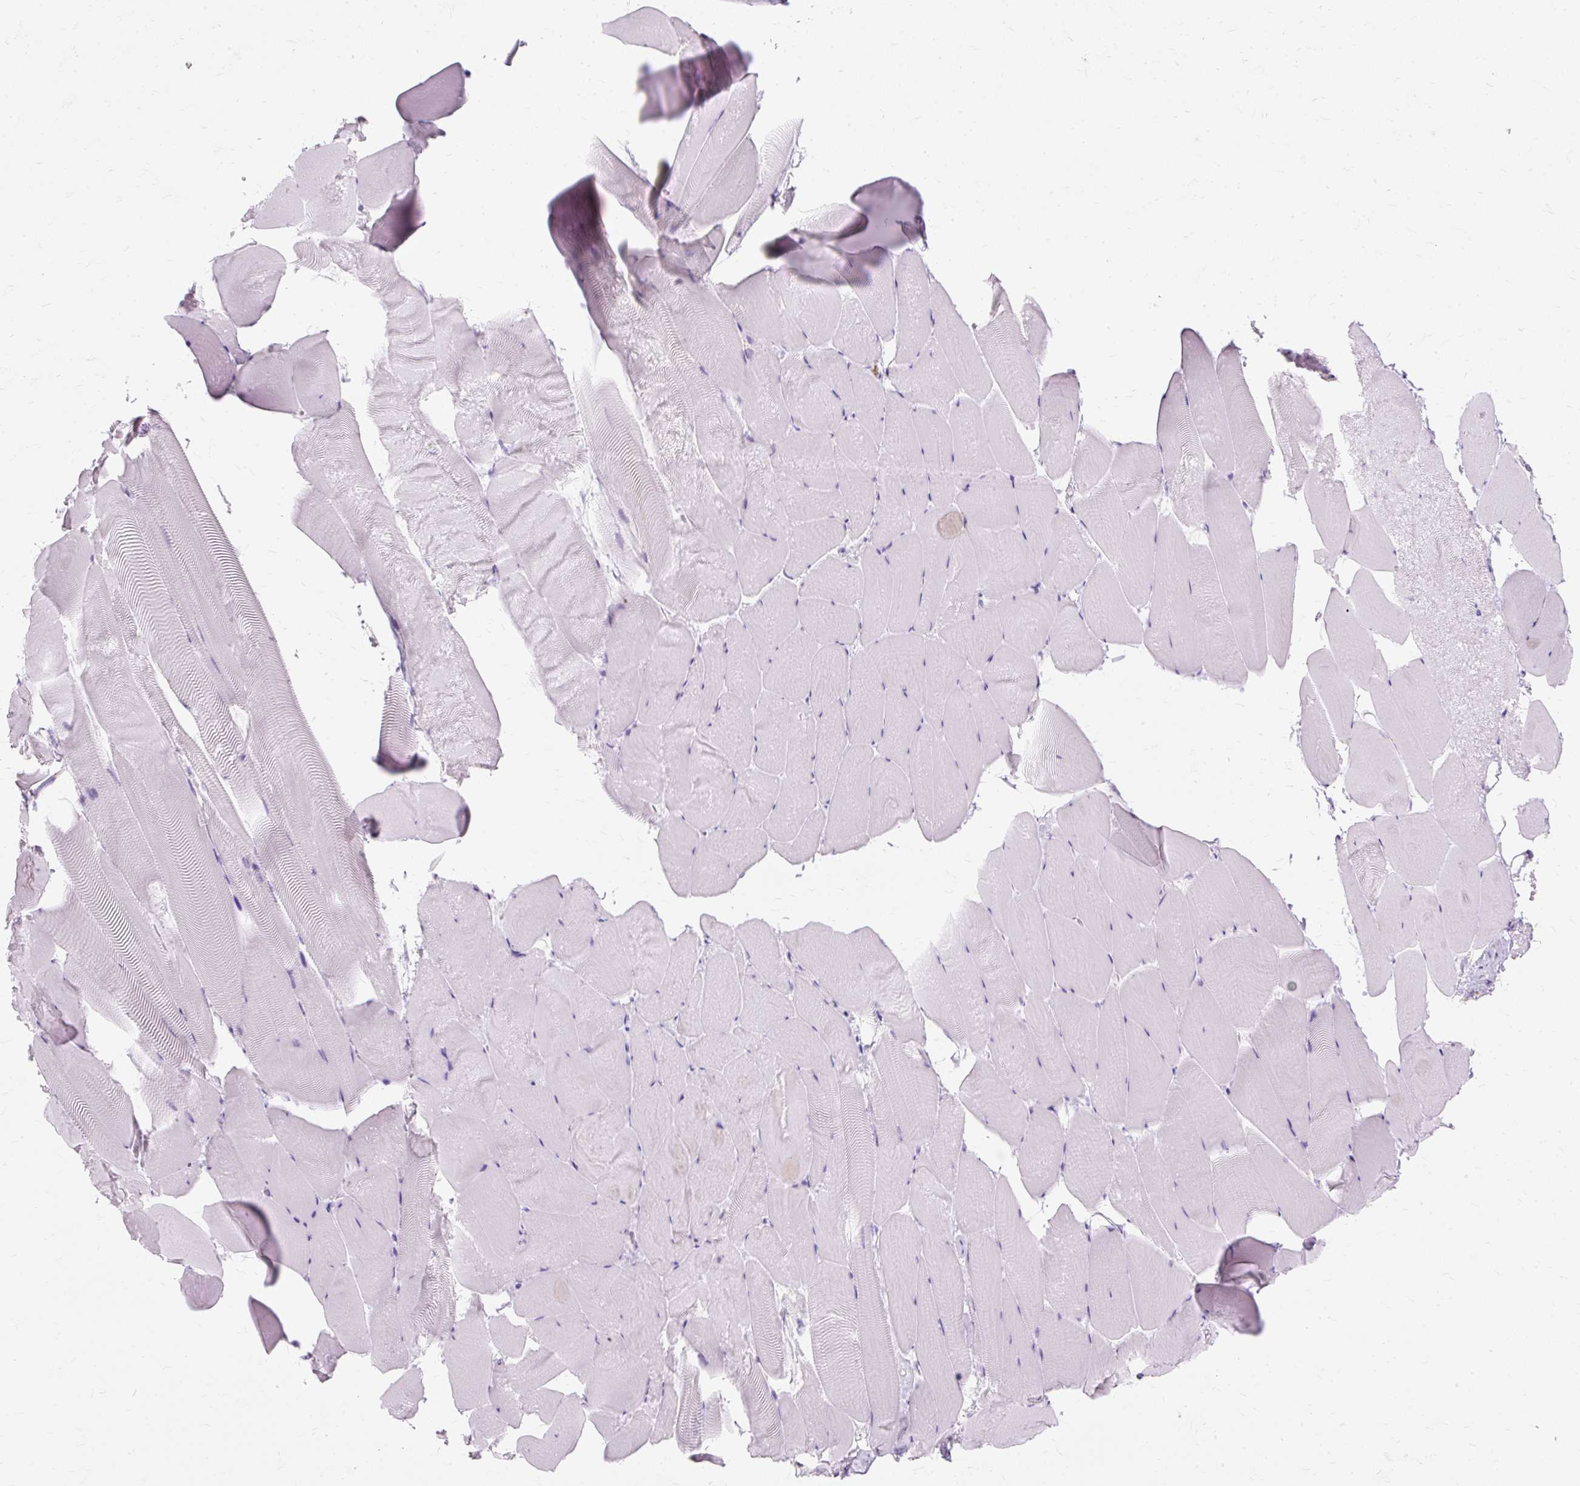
{"staining": {"intensity": "negative", "quantity": "none", "location": "none"}, "tissue": "skeletal muscle", "cell_type": "Myocytes", "image_type": "normal", "snomed": [{"axis": "morphology", "description": "Normal tissue, NOS"}, {"axis": "topography", "description": "Skeletal muscle"}], "caption": "IHC photomicrograph of benign skeletal muscle: human skeletal muscle stained with DAB (3,3'-diaminobenzidine) shows no significant protein staining in myocytes.", "gene": "DEFA1B", "patient": {"sex": "female", "age": 64}}